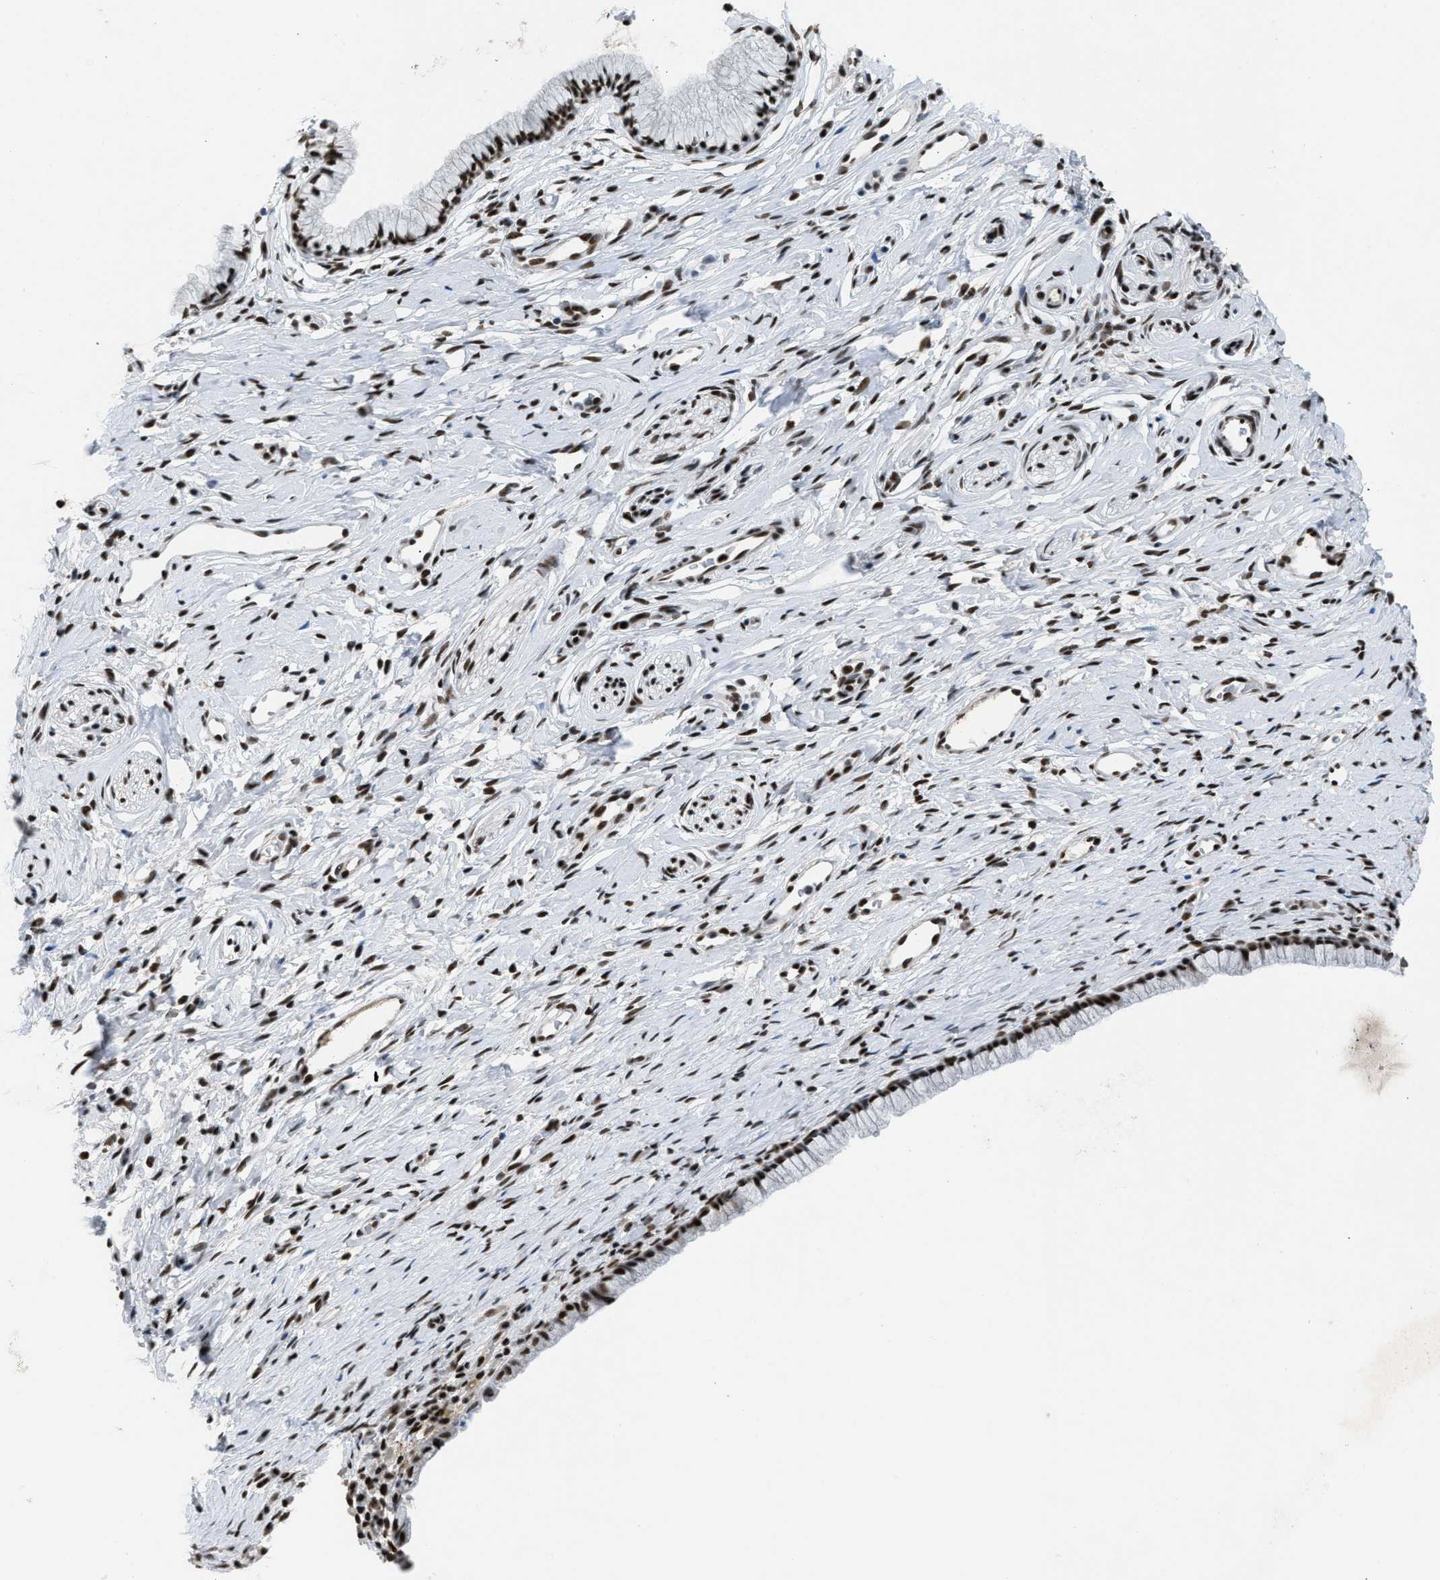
{"staining": {"intensity": "strong", "quantity": ">75%", "location": "nuclear"}, "tissue": "cervix", "cell_type": "Glandular cells", "image_type": "normal", "snomed": [{"axis": "morphology", "description": "Normal tissue, NOS"}, {"axis": "topography", "description": "Cervix"}], "caption": "Protein analysis of normal cervix exhibits strong nuclear staining in about >75% of glandular cells.", "gene": "SCAF4", "patient": {"sex": "female", "age": 77}}